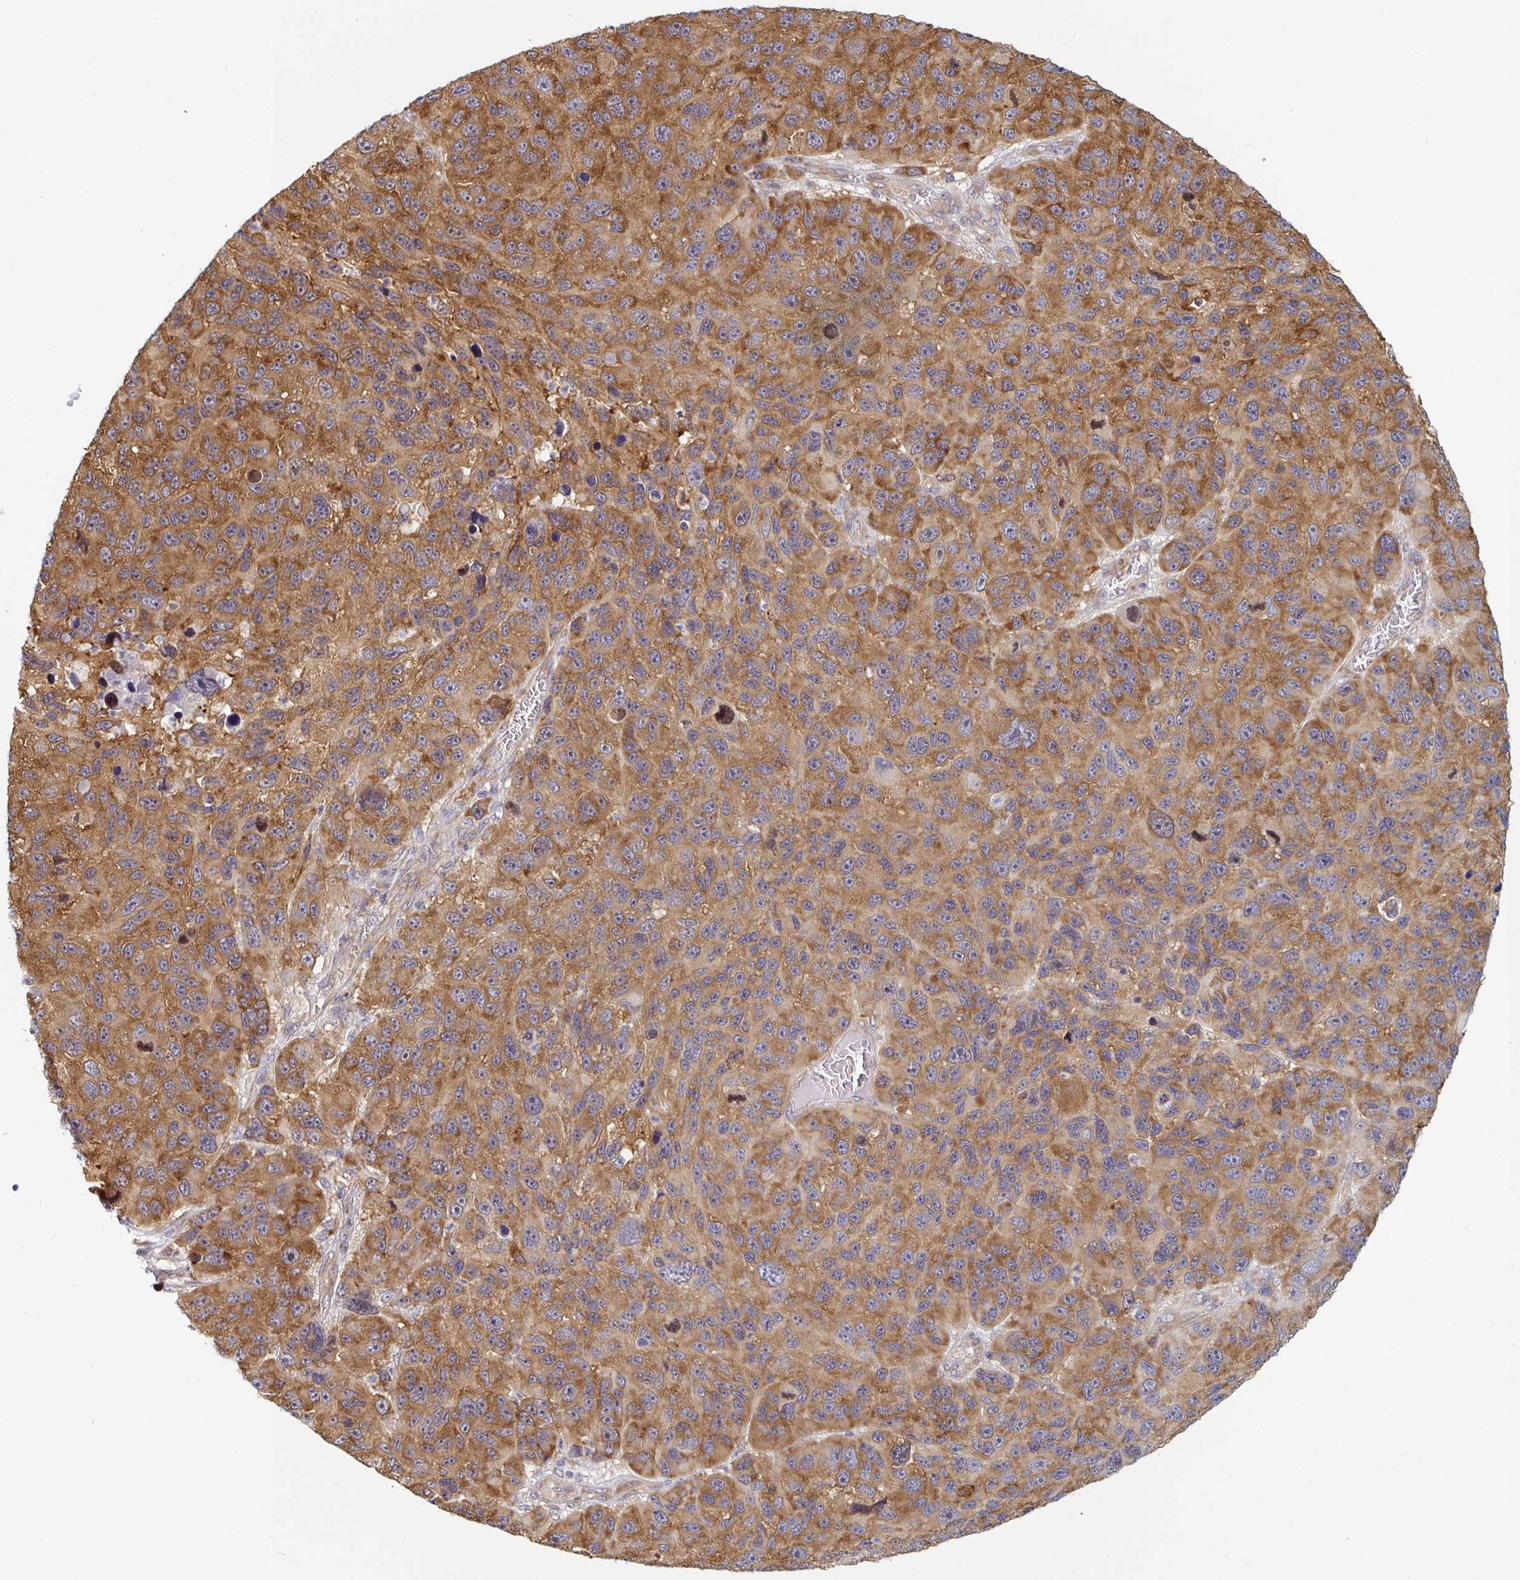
{"staining": {"intensity": "moderate", "quantity": ">75%", "location": "cytoplasmic/membranous"}, "tissue": "melanoma", "cell_type": "Tumor cells", "image_type": "cancer", "snomed": [{"axis": "morphology", "description": "Malignant melanoma, NOS"}, {"axis": "topography", "description": "Skin"}], "caption": "Moderate cytoplasmic/membranous expression is present in approximately >75% of tumor cells in melanoma.", "gene": "PDAP1", "patient": {"sex": "male", "age": 53}}